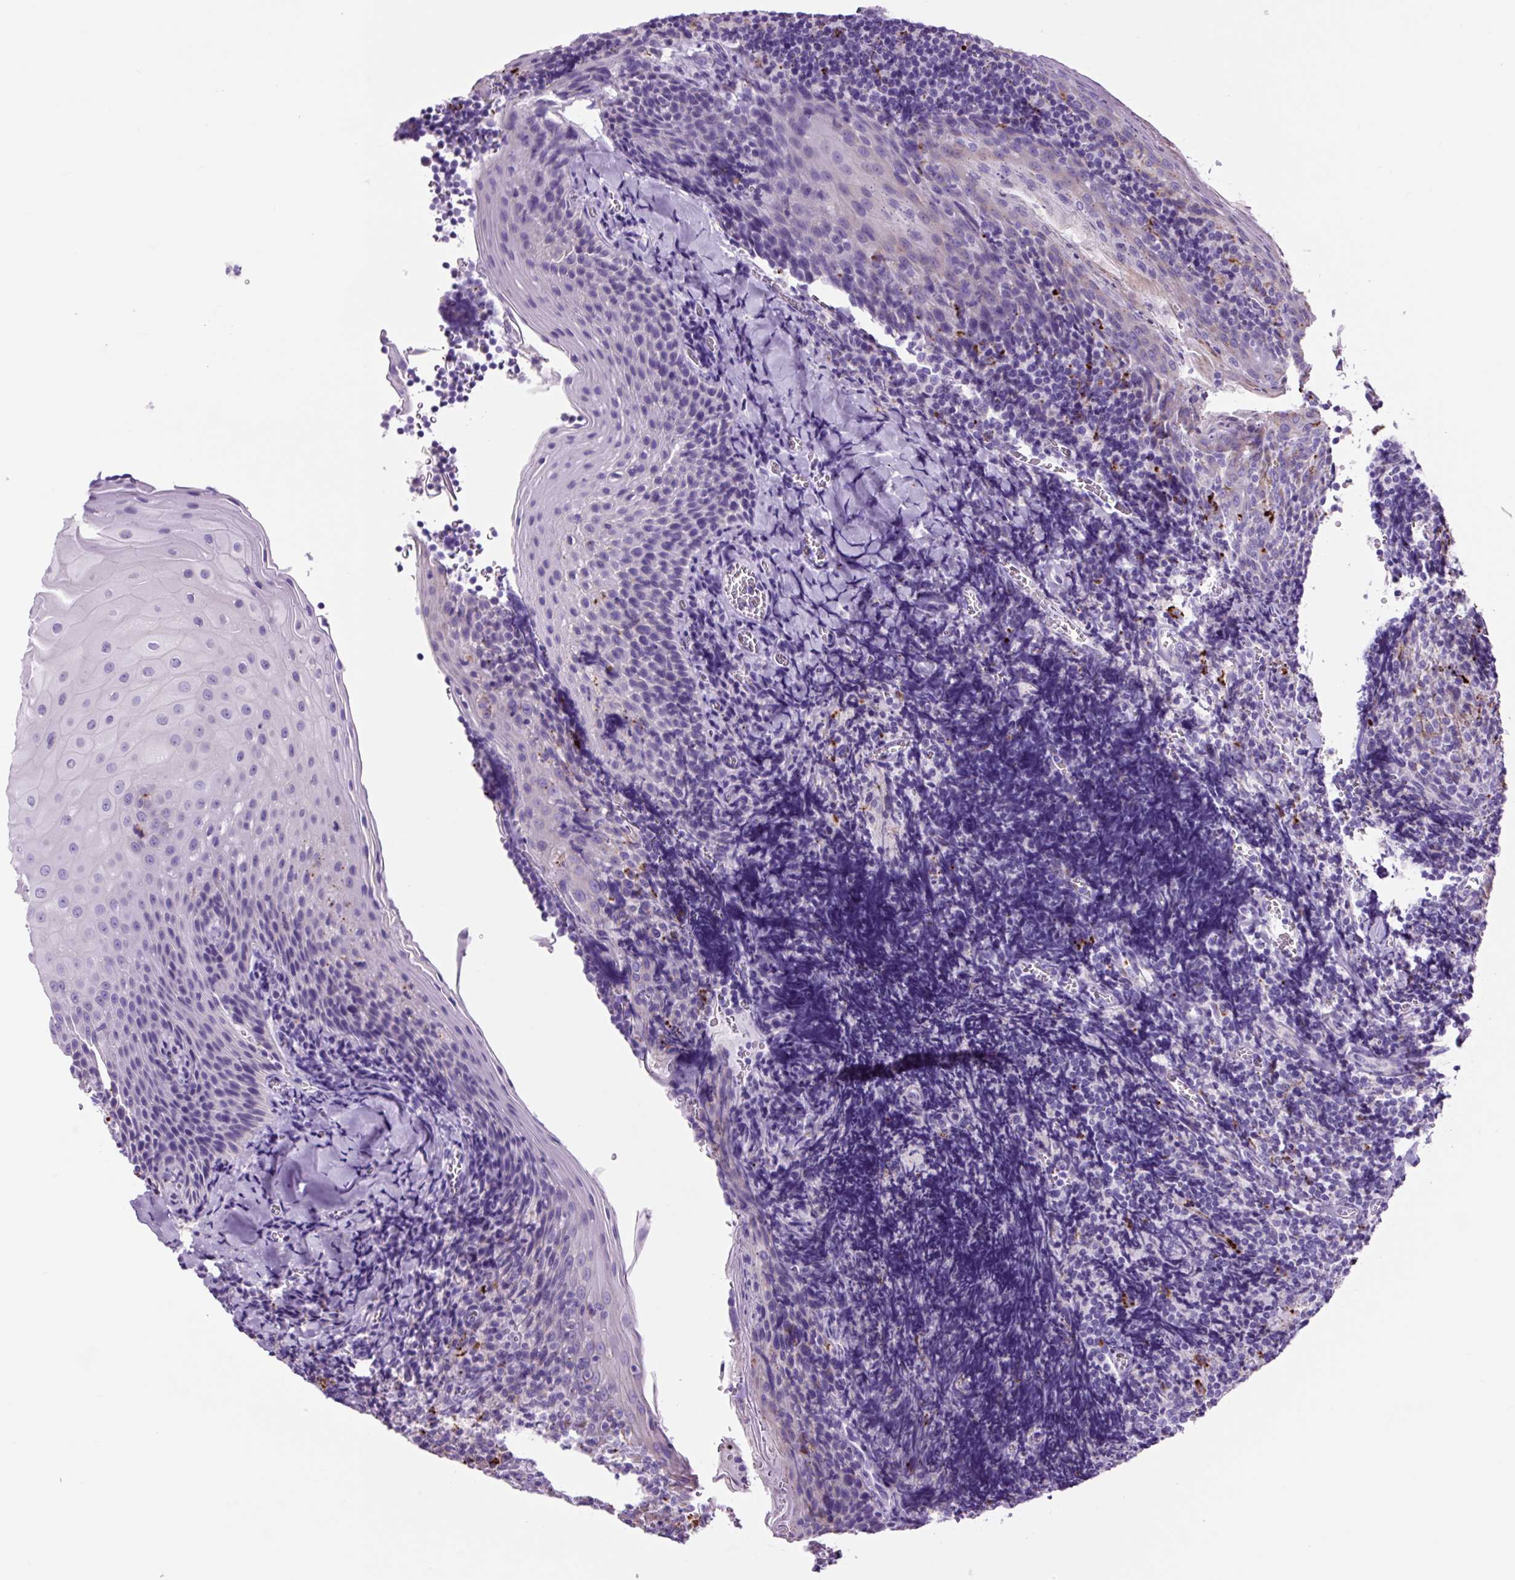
{"staining": {"intensity": "strong", "quantity": "<25%", "location": "cytoplasmic/membranous"}, "tissue": "tonsil", "cell_type": "Germinal center cells", "image_type": "normal", "snomed": [{"axis": "morphology", "description": "Normal tissue, NOS"}, {"axis": "topography", "description": "Tonsil"}], "caption": "Immunohistochemical staining of unremarkable tonsil displays strong cytoplasmic/membranous protein positivity in about <25% of germinal center cells. (DAB IHC with brightfield microscopy, high magnification).", "gene": "LCN10", "patient": {"sex": "male", "age": 27}}